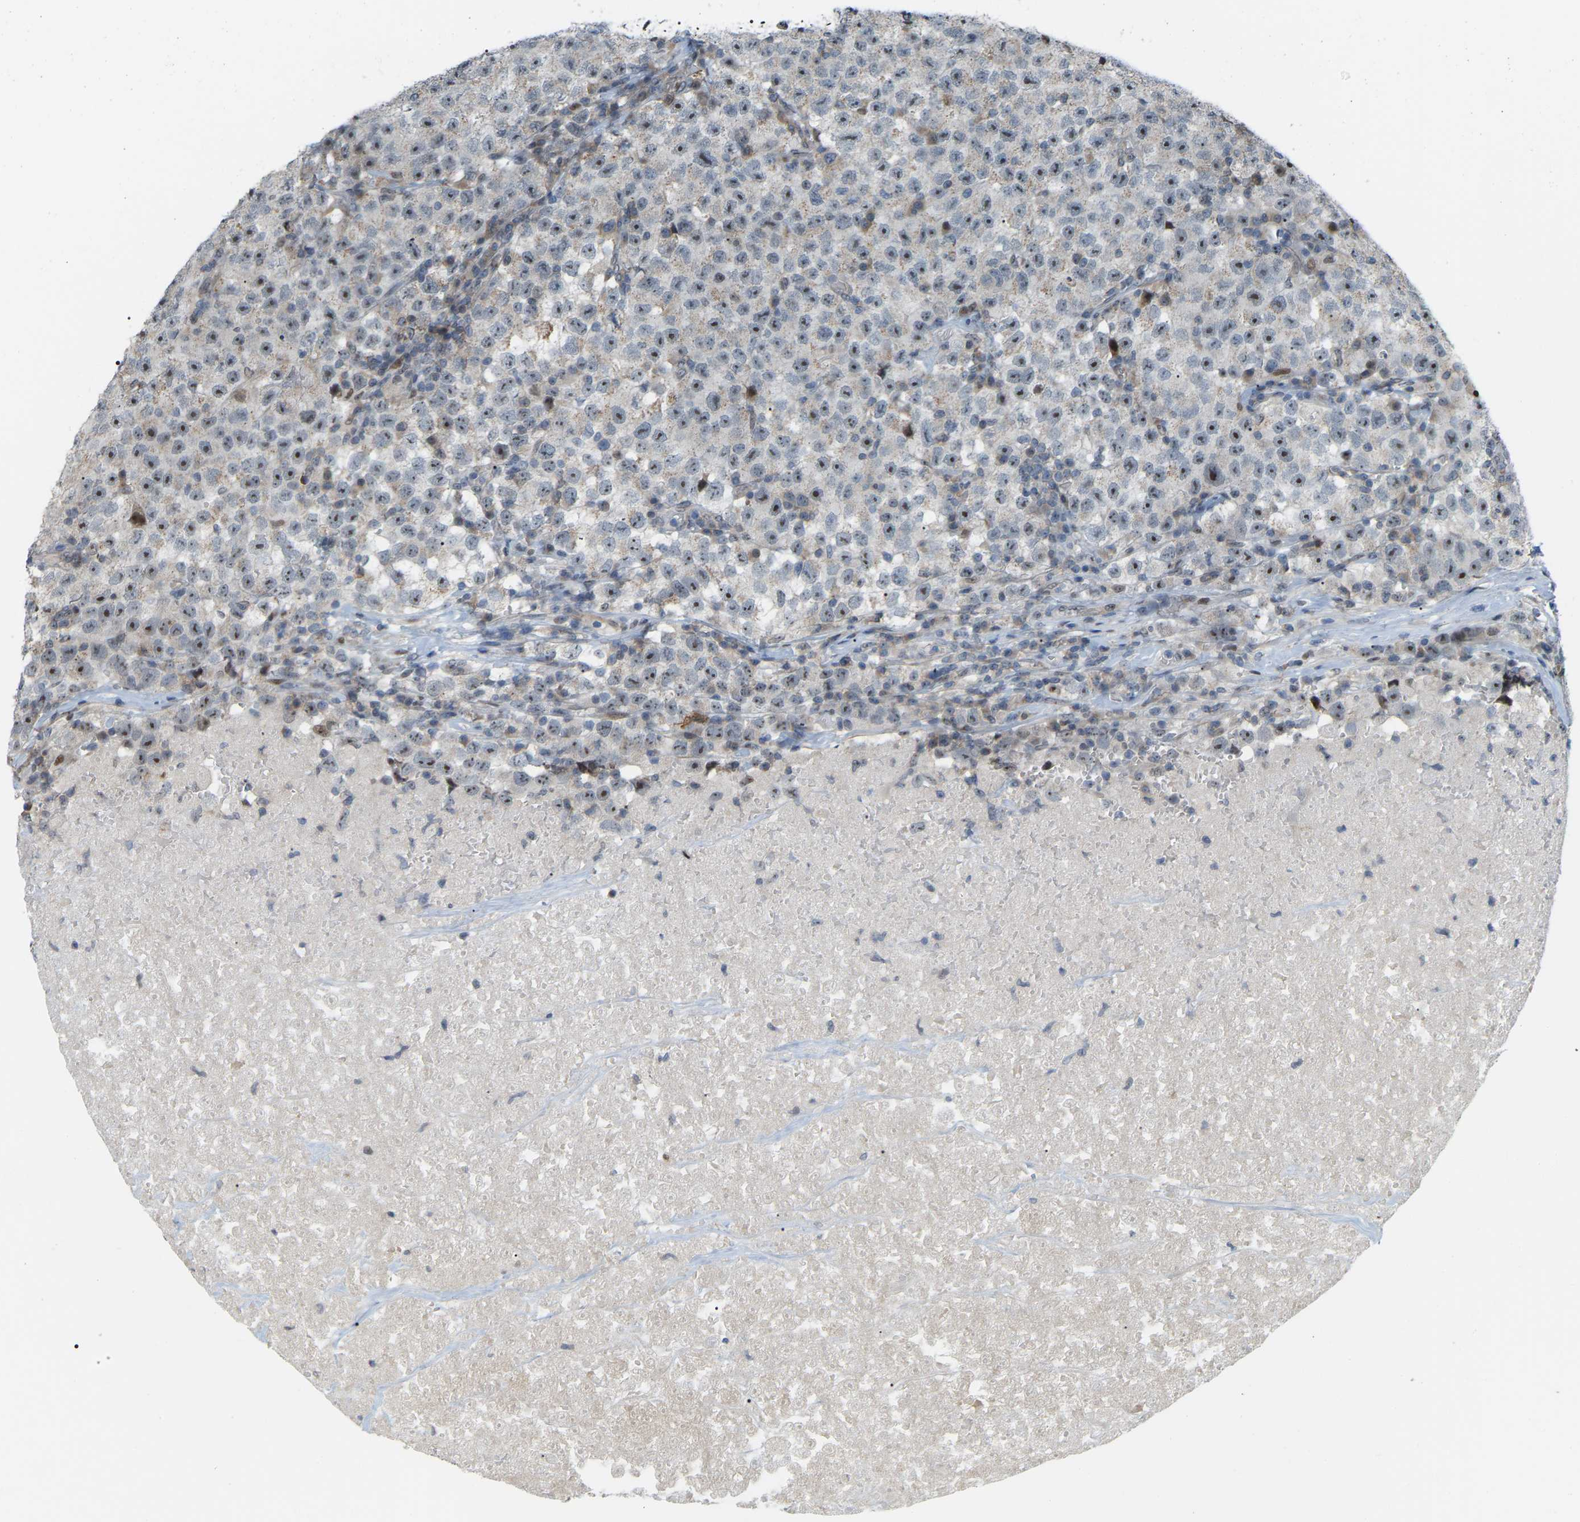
{"staining": {"intensity": "moderate", "quantity": "<25%", "location": "nuclear"}, "tissue": "testis cancer", "cell_type": "Tumor cells", "image_type": "cancer", "snomed": [{"axis": "morphology", "description": "Seminoma, NOS"}, {"axis": "topography", "description": "Testis"}], "caption": "Immunohistochemistry staining of testis cancer, which displays low levels of moderate nuclear expression in about <25% of tumor cells indicating moderate nuclear protein positivity. The staining was performed using DAB (brown) for protein detection and nuclei were counterstained in hematoxylin (blue).", "gene": "CROT", "patient": {"sex": "male", "age": 22}}